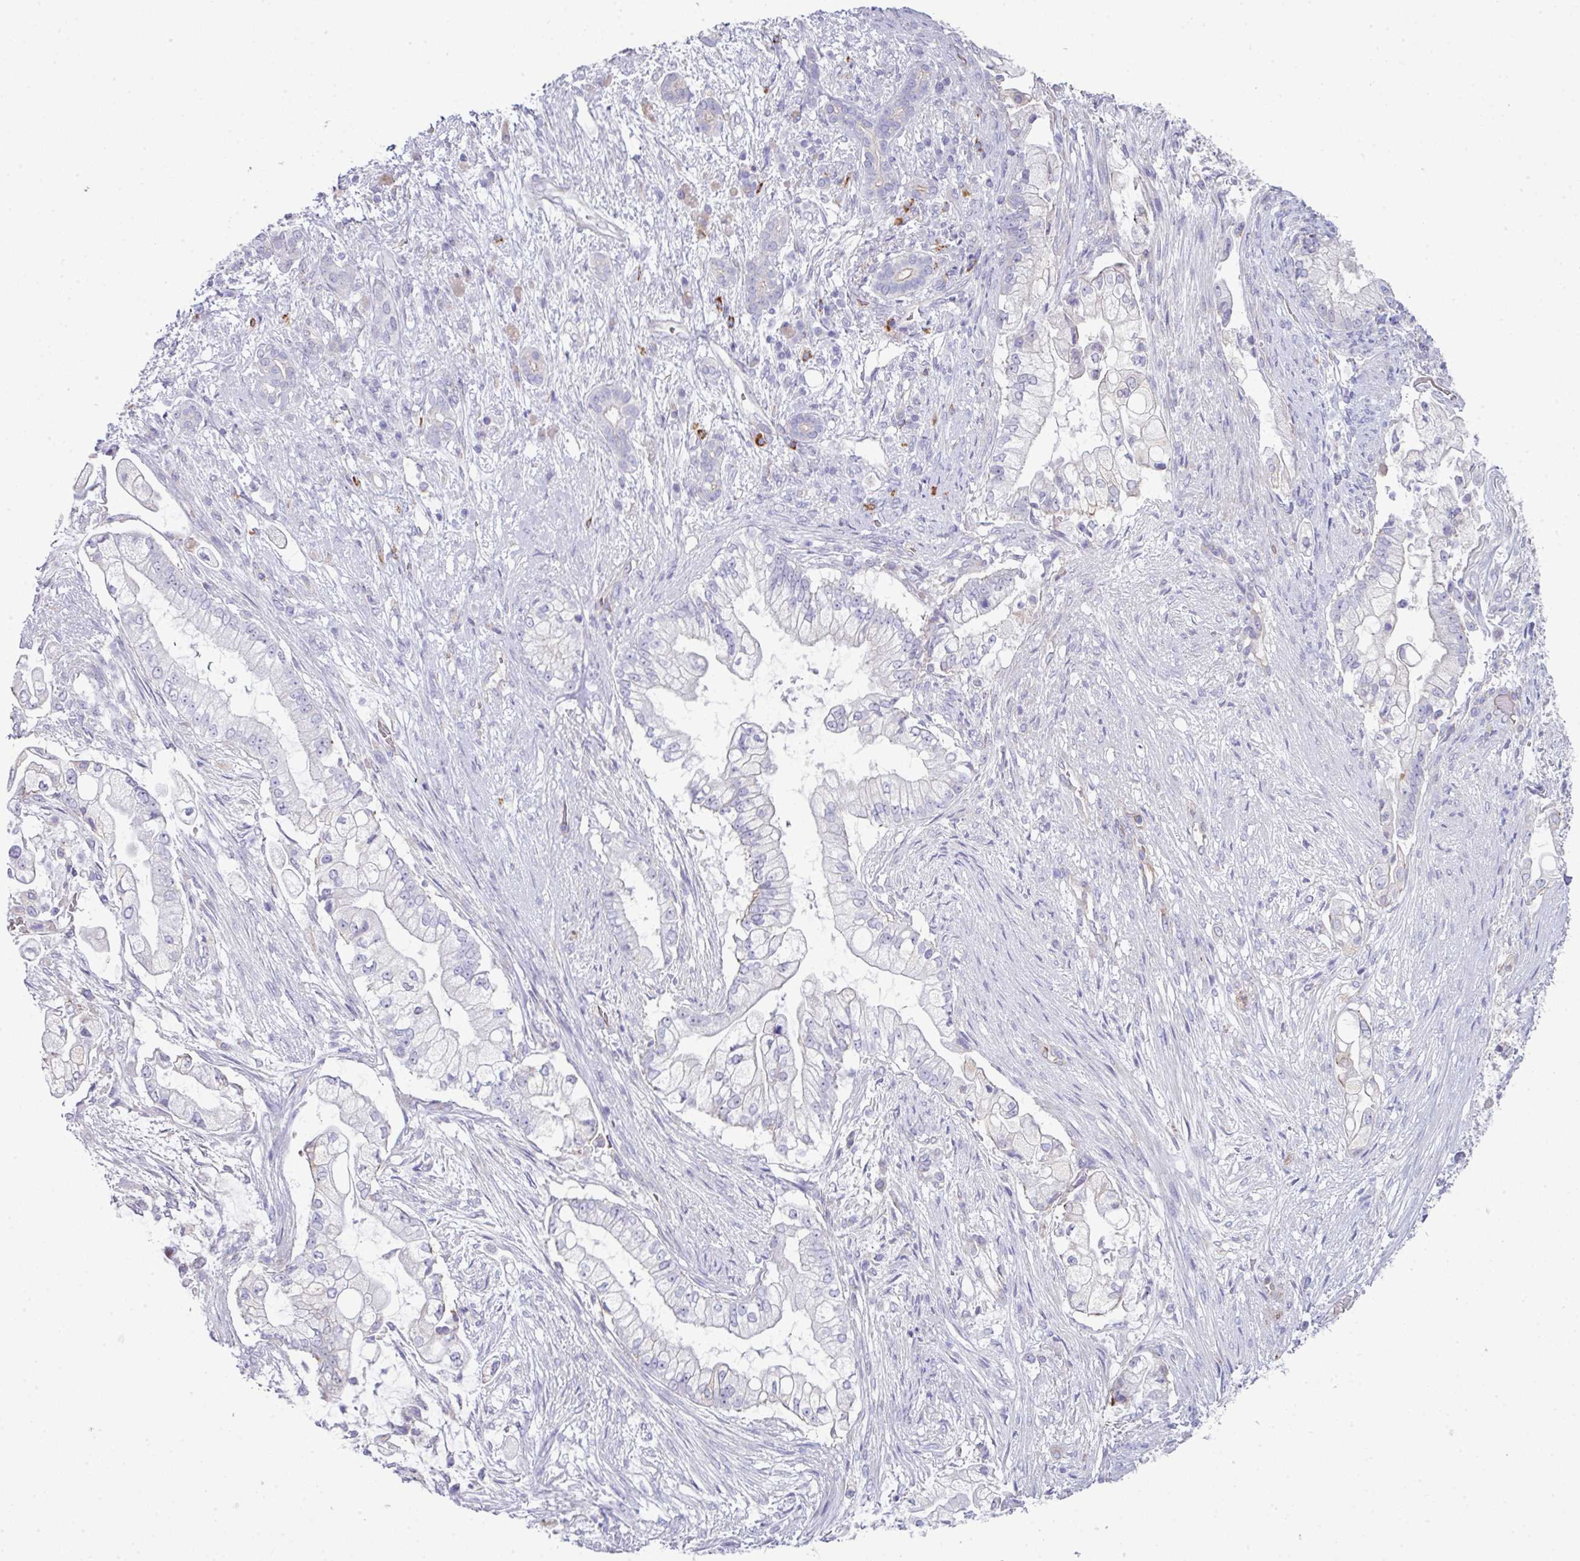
{"staining": {"intensity": "negative", "quantity": "none", "location": "none"}, "tissue": "pancreatic cancer", "cell_type": "Tumor cells", "image_type": "cancer", "snomed": [{"axis": "morphology", "description": "Adenocarcinoma, NOS"}, {"axis": "topography", "description": "Pancreas"}], "caption": "This is an IHC photomicrograph of human pancreatic adenocarcinoma. There is no staining in tumor cells.", "gene": "ABCC5", "patient": {"sex": "female", "age": 69}}